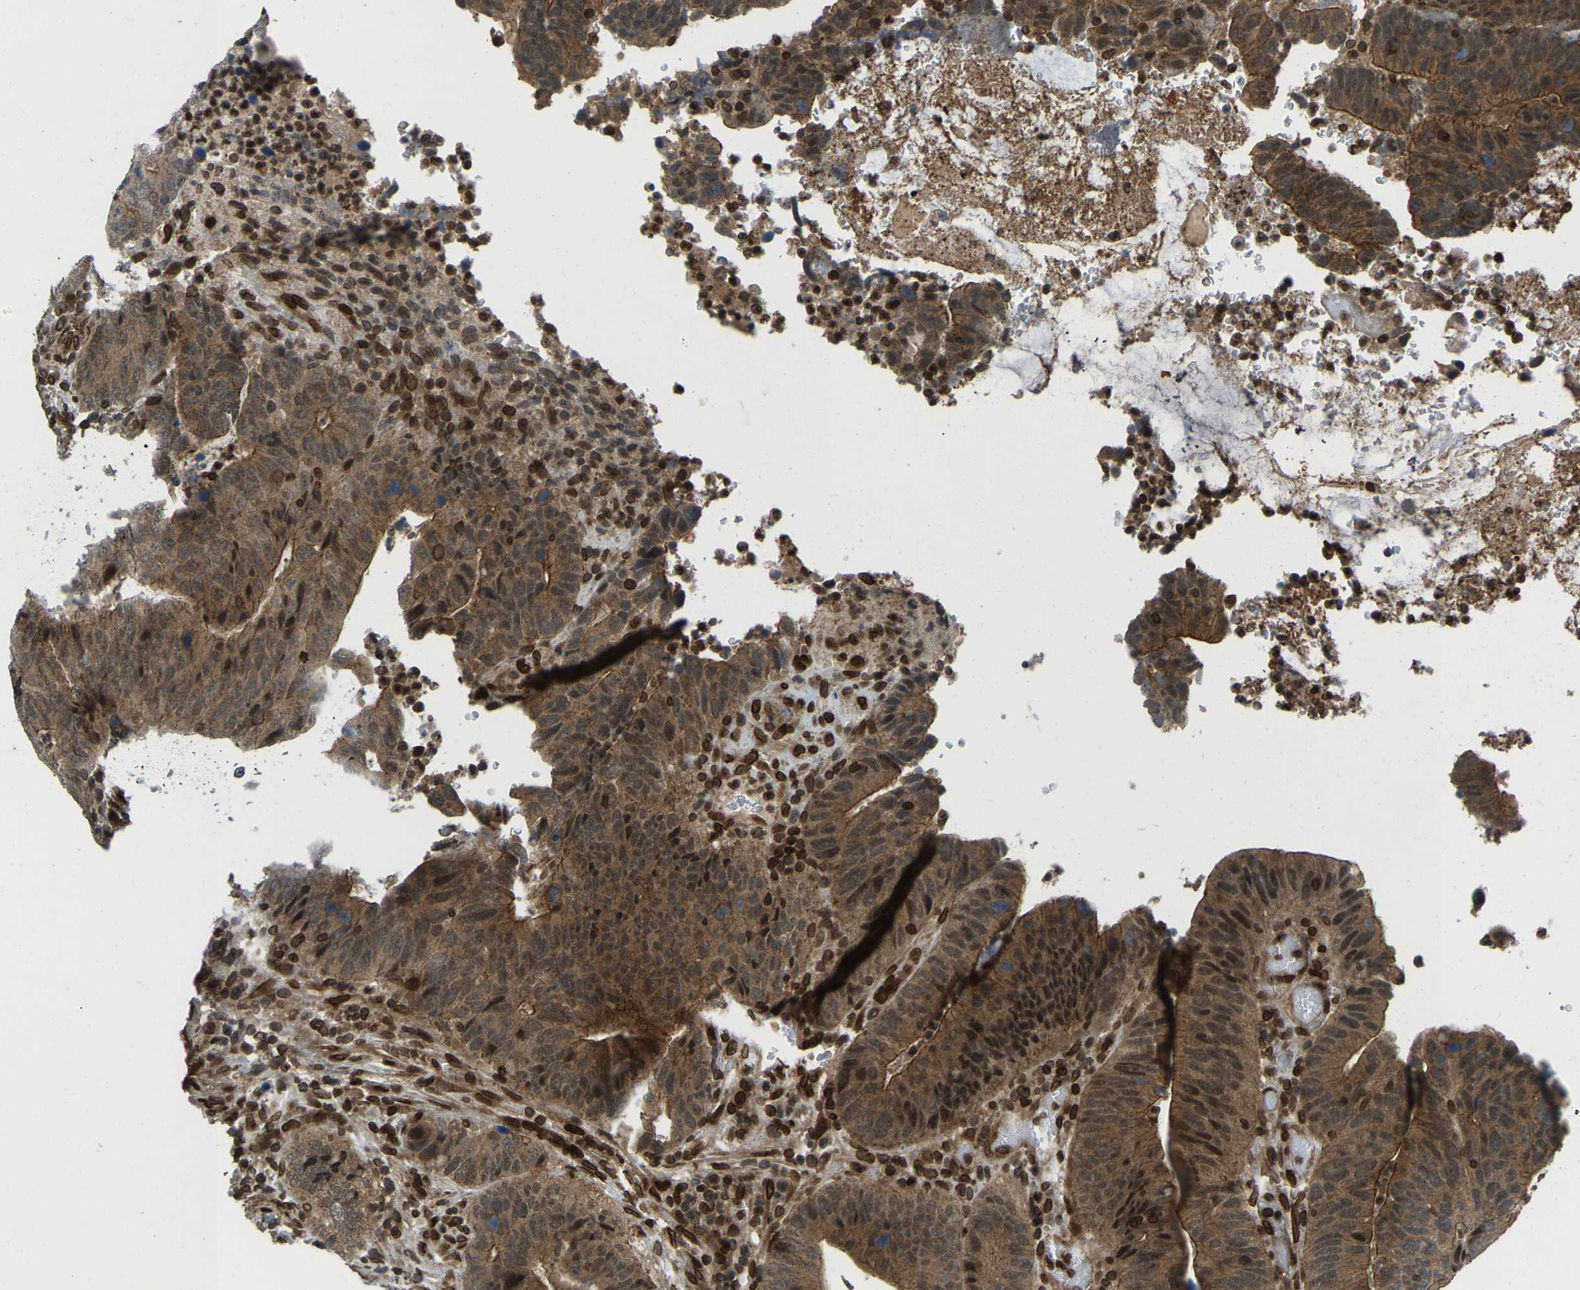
{"staining": {"intensity": "moderate", "quantity": ">75%", "location": "cytoplasmic/membranous,nuclear"}, "tissue": "colorectal cancer", "cell_type": "Tumor cells", "image_type": "cancer", "snomed": [{"axis": "morphology", "description": "Adenocarcinoma, NOS"}, {"axis": "topography", "description": "Colon"}], "caption": "Human colorectal adenocarcinoma stained with a protein marker displays moderate staining in tumor cells.", "gene": "SYNE1", "patient": {"sex": "male", "age": 56}}